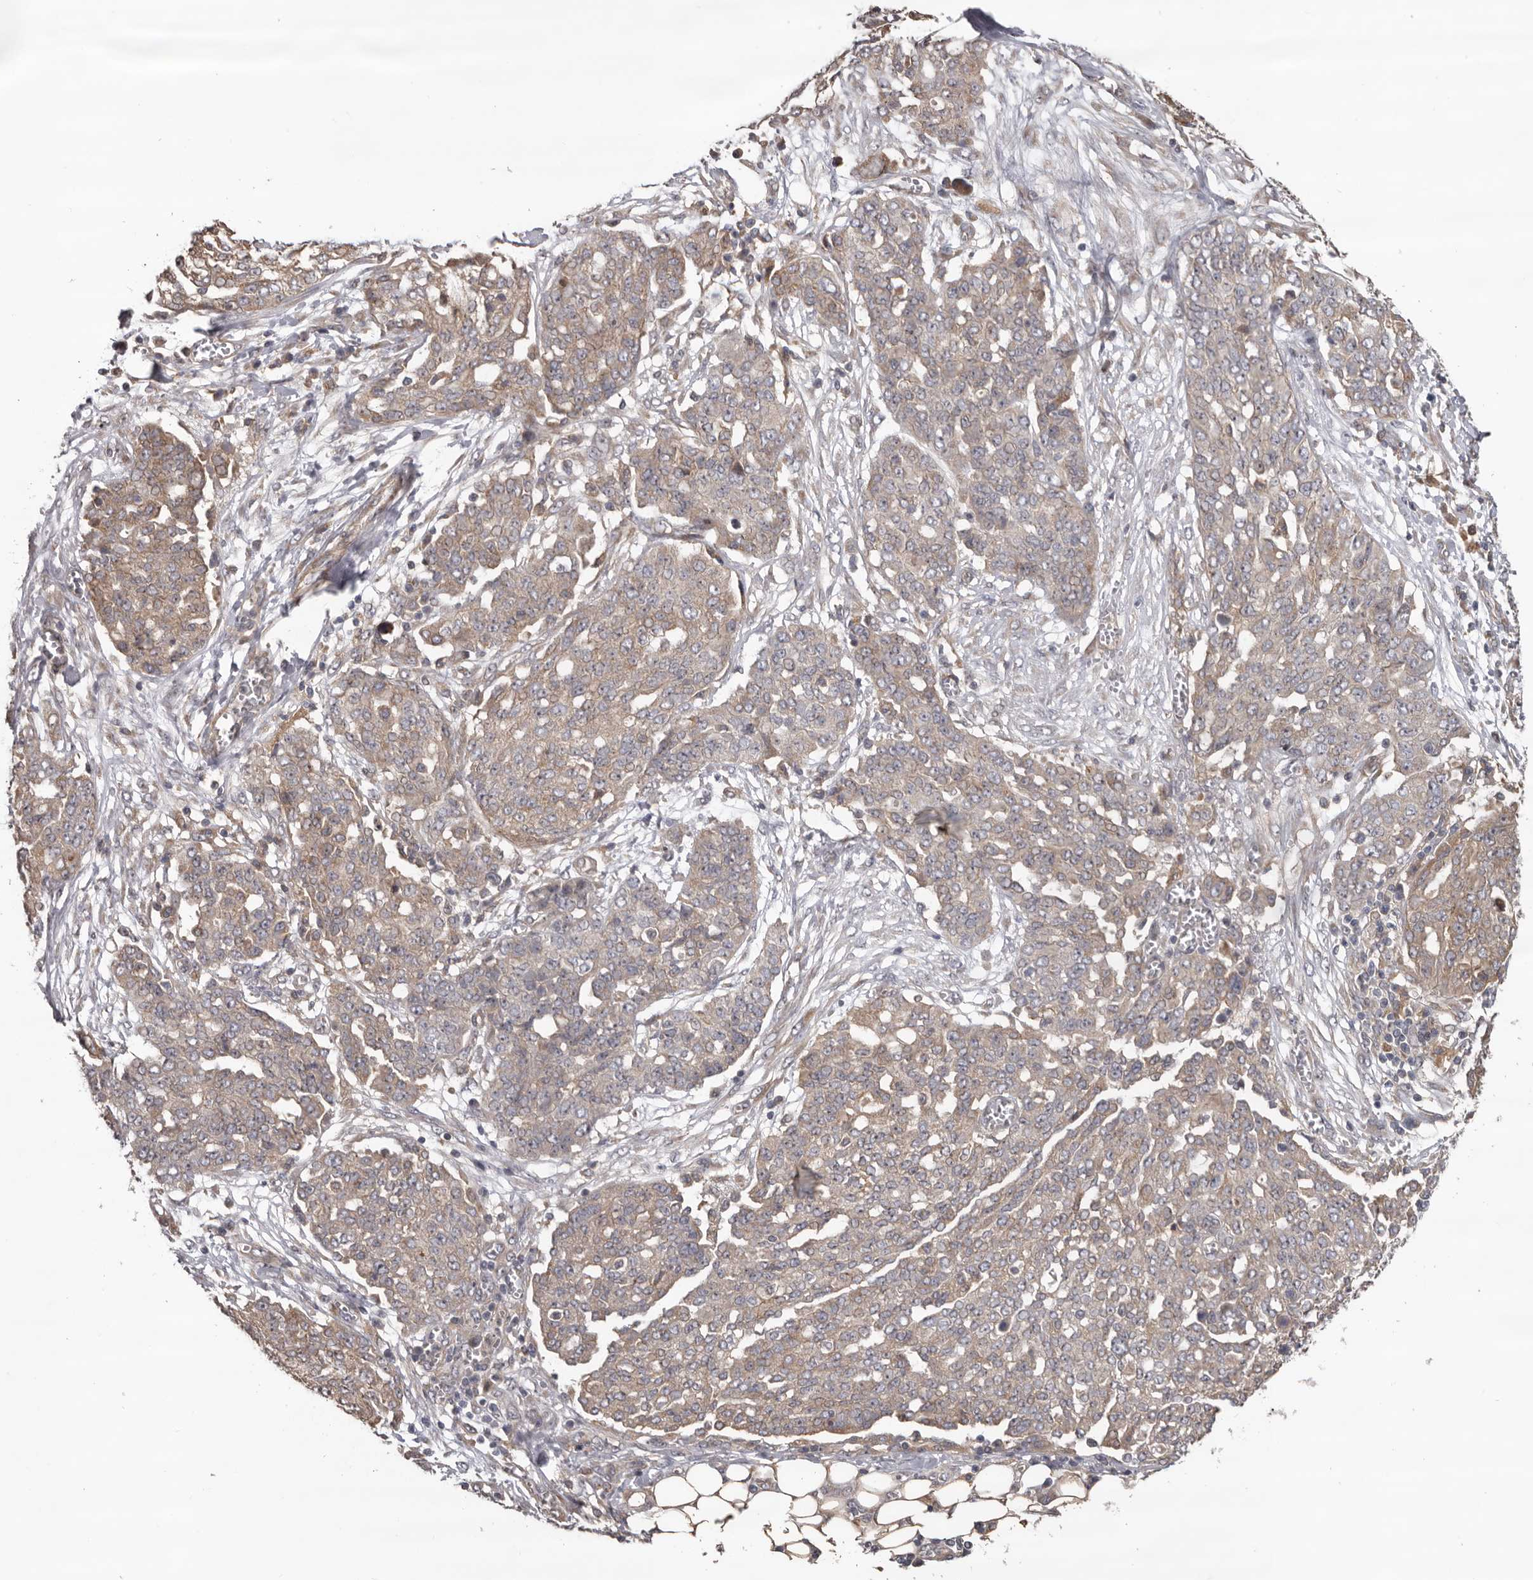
{"staining": {"intensity": "weak", "quantity": "25%-75%", "location": "cytoplasmic/membranous"}, "tissue": "ovarian cancer", "cell_type": "Tumor cells", "image_type": "cancer", "snomed": [{"axis": "morphology", "description": "Cystadenocarcinoma, serous, NOS"}, {"axis": "topography", "description": "Soft tissue"}, {"axis": "topography", "description": "Ovary"}], "caption": "Ovarian cancer stained with a brown dye reveals weak cytoplasmic/membranous positive expression in about 25%-75% of tumor cells.", "gene": "HINT3", "patient": {"sex": "female", "age": 57}}